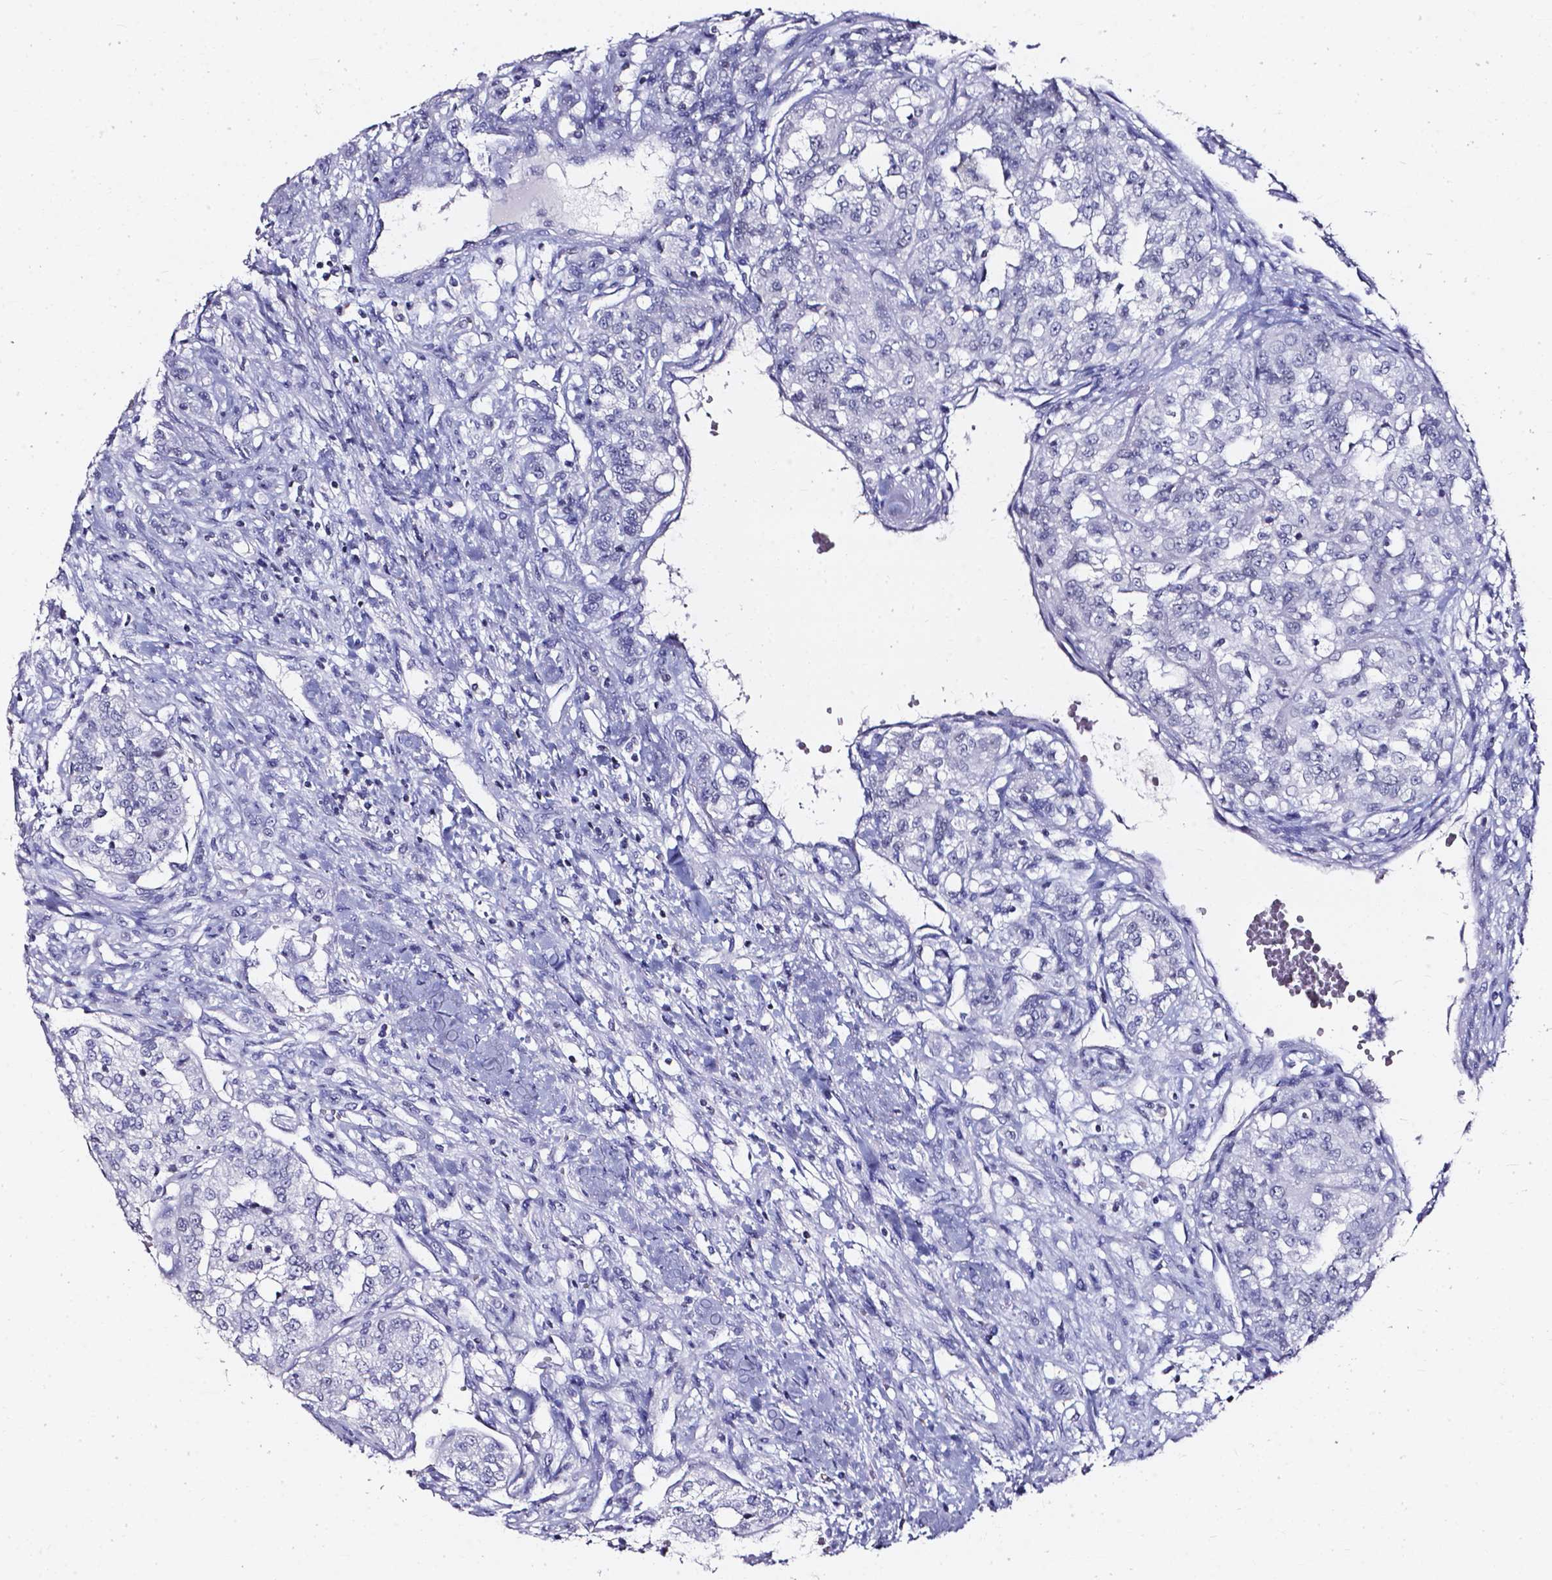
{"staining": {"intensity": "negative", "quantity": "none", "location": "none"}, "tissue": "renal cancer", "cell_type": "Tumor cells", "image_type": "cancer", "snomed": [{"axis": "morphology", "description": "Adenocarcinoma, NOS"}, {"axis": "topography", "description": "Kidney"}], "caption": "Histopathology image shows no protein positivity in tumor cells of renal adenocarcinoma tissue.", "gene": "AKR1B10", "patient": {"sex": "female", "age": 63}}